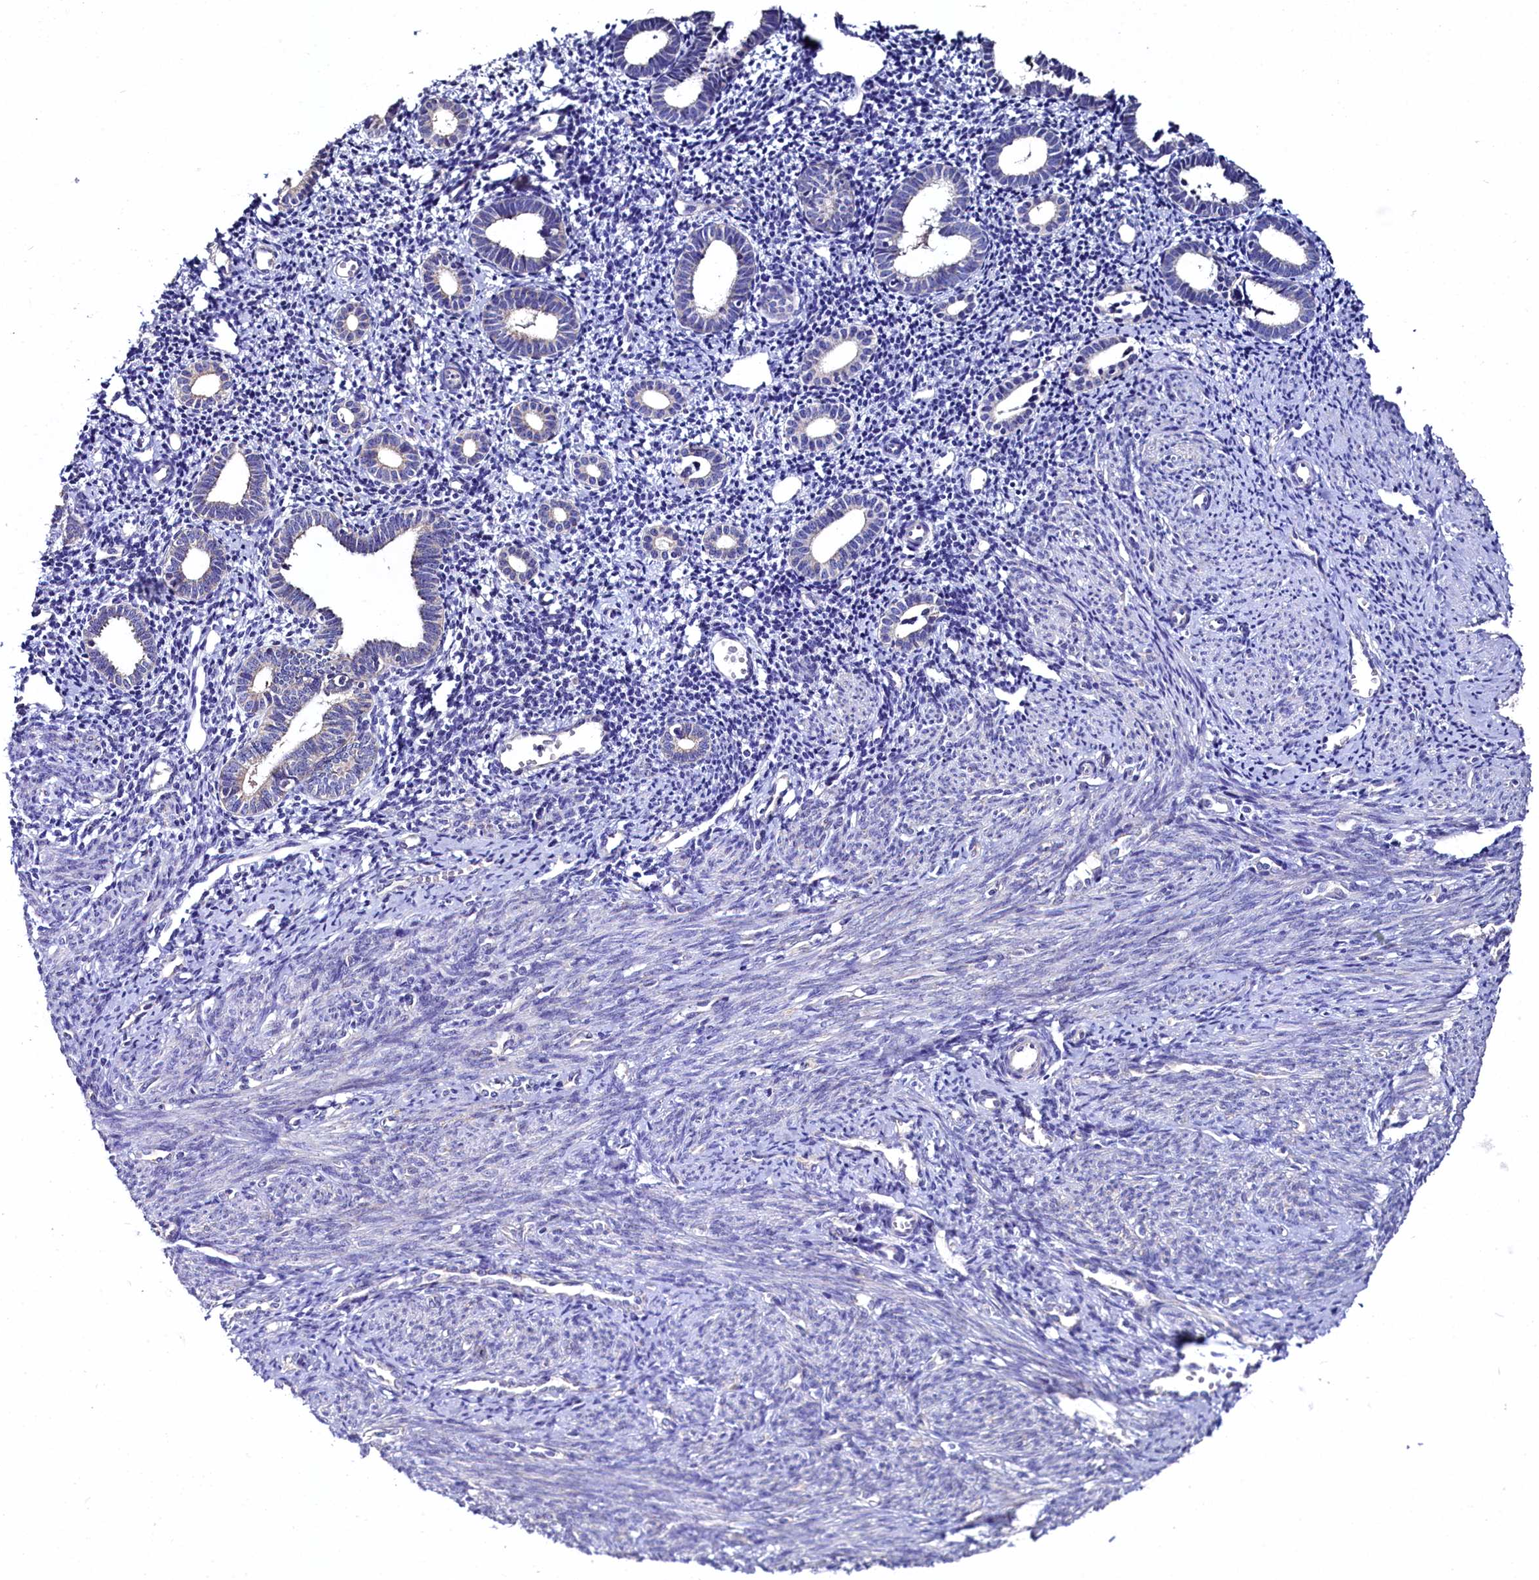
{"staining": {"intensity": "negative", "quantity": "none", "location": "none"}, "tissue": "endometrium", "cell_type": "Cells in endometrial stroma", "image_type": "normal", "snomed": [{"axis": "morphology", "description": "Normal tissue, NOS"}, {"axis": "topography", "description": "Endometrium"}], "caption": "Protein analysis of unremarkable endometrium demonstrates no significant positivity in cells in endometrial stroma.", "gene": "MRPL57", "patient": {"sex": "female", "age": 56}}